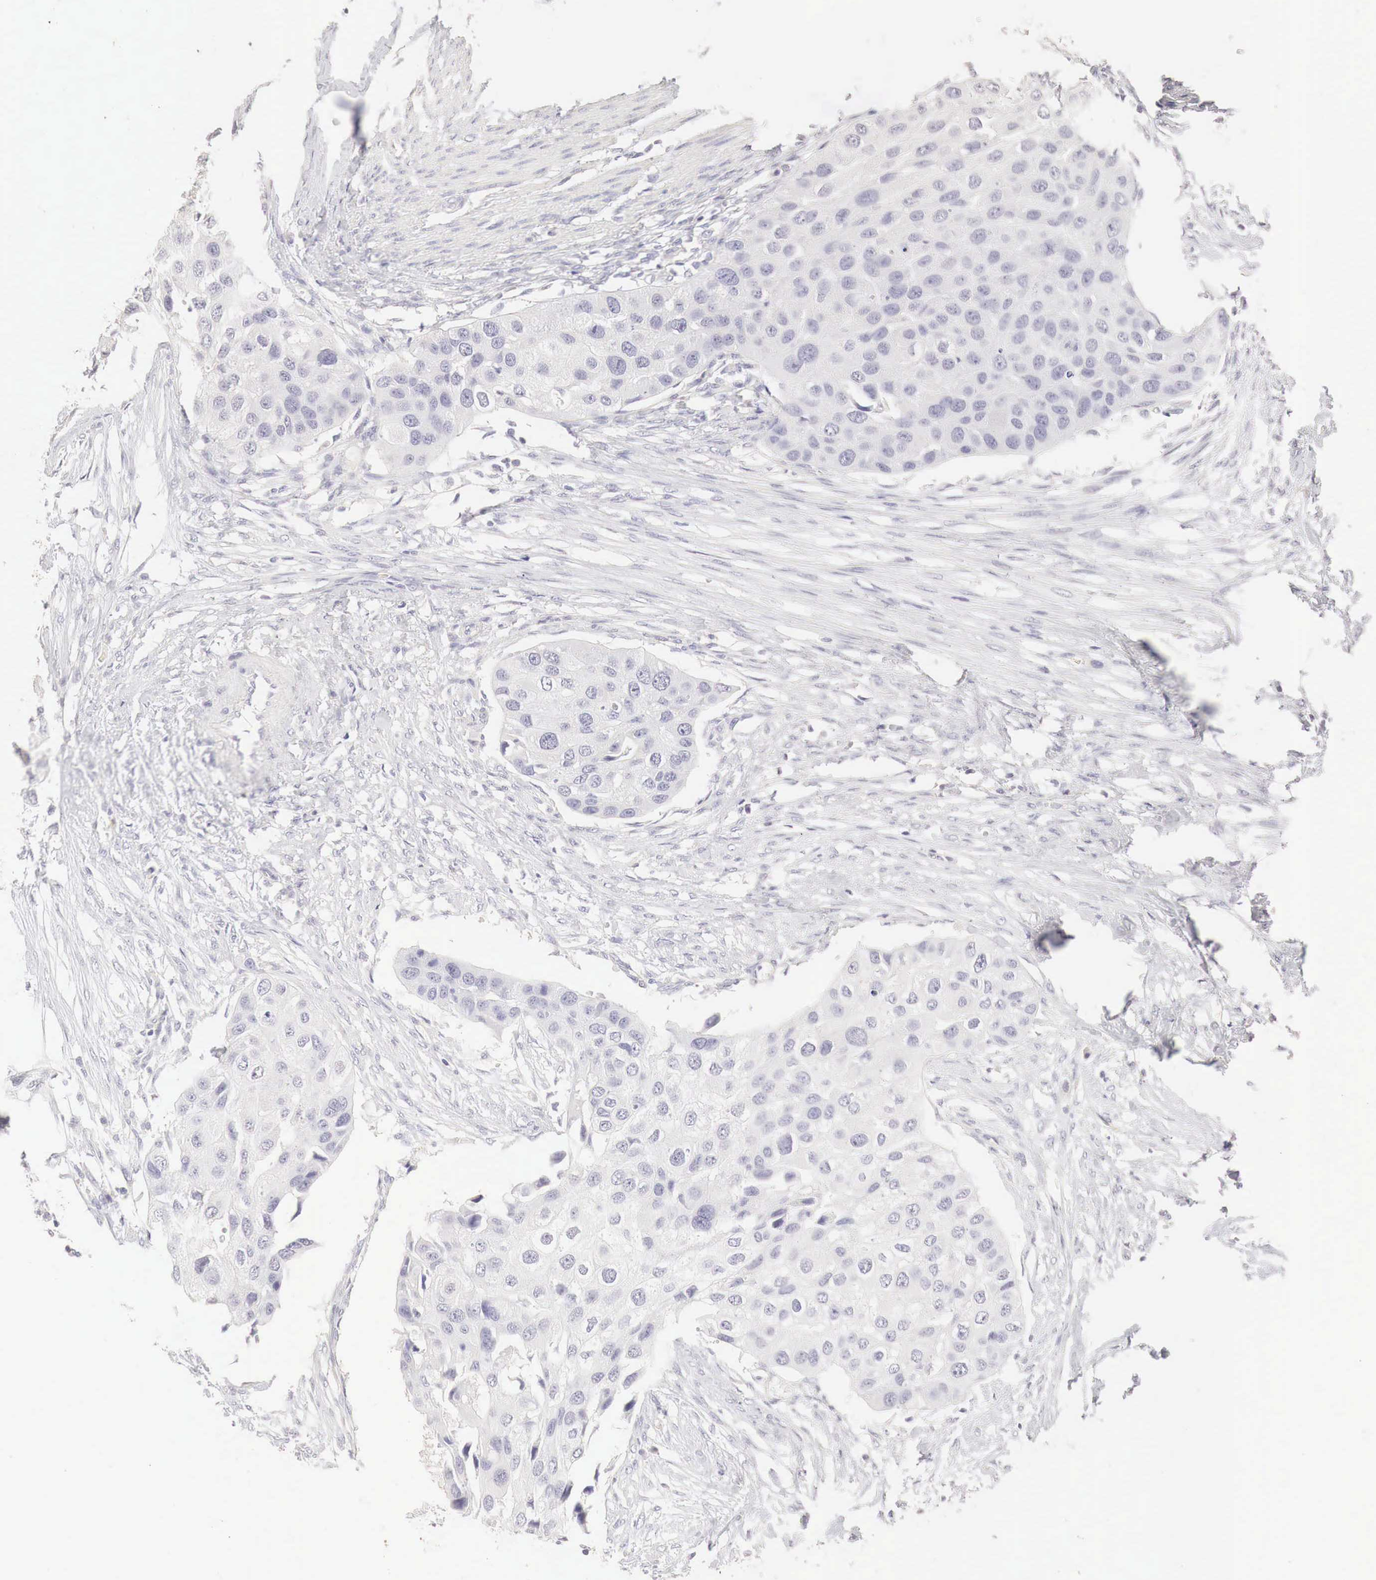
{"staining": {"intensity": "negative", "quantity": "none", "location": "none"}, "tissue": "urothelial cancer", "cell_type": "Tumor cells", "image_type": "cancer", "snomed": [{"axis": "morphology", "description": "Urothelial carcinoma, High grade"}, {"axis": "topography", "description": "Urinary bladder"}], "caption": "The image displays no staining of tumor cells in high-grade urothelial carcinoma. (DAB immunohistochemistry with hematoxylin counter stain).", "gene": "OTC", "patient": {"sex": "male", "age": 55}}